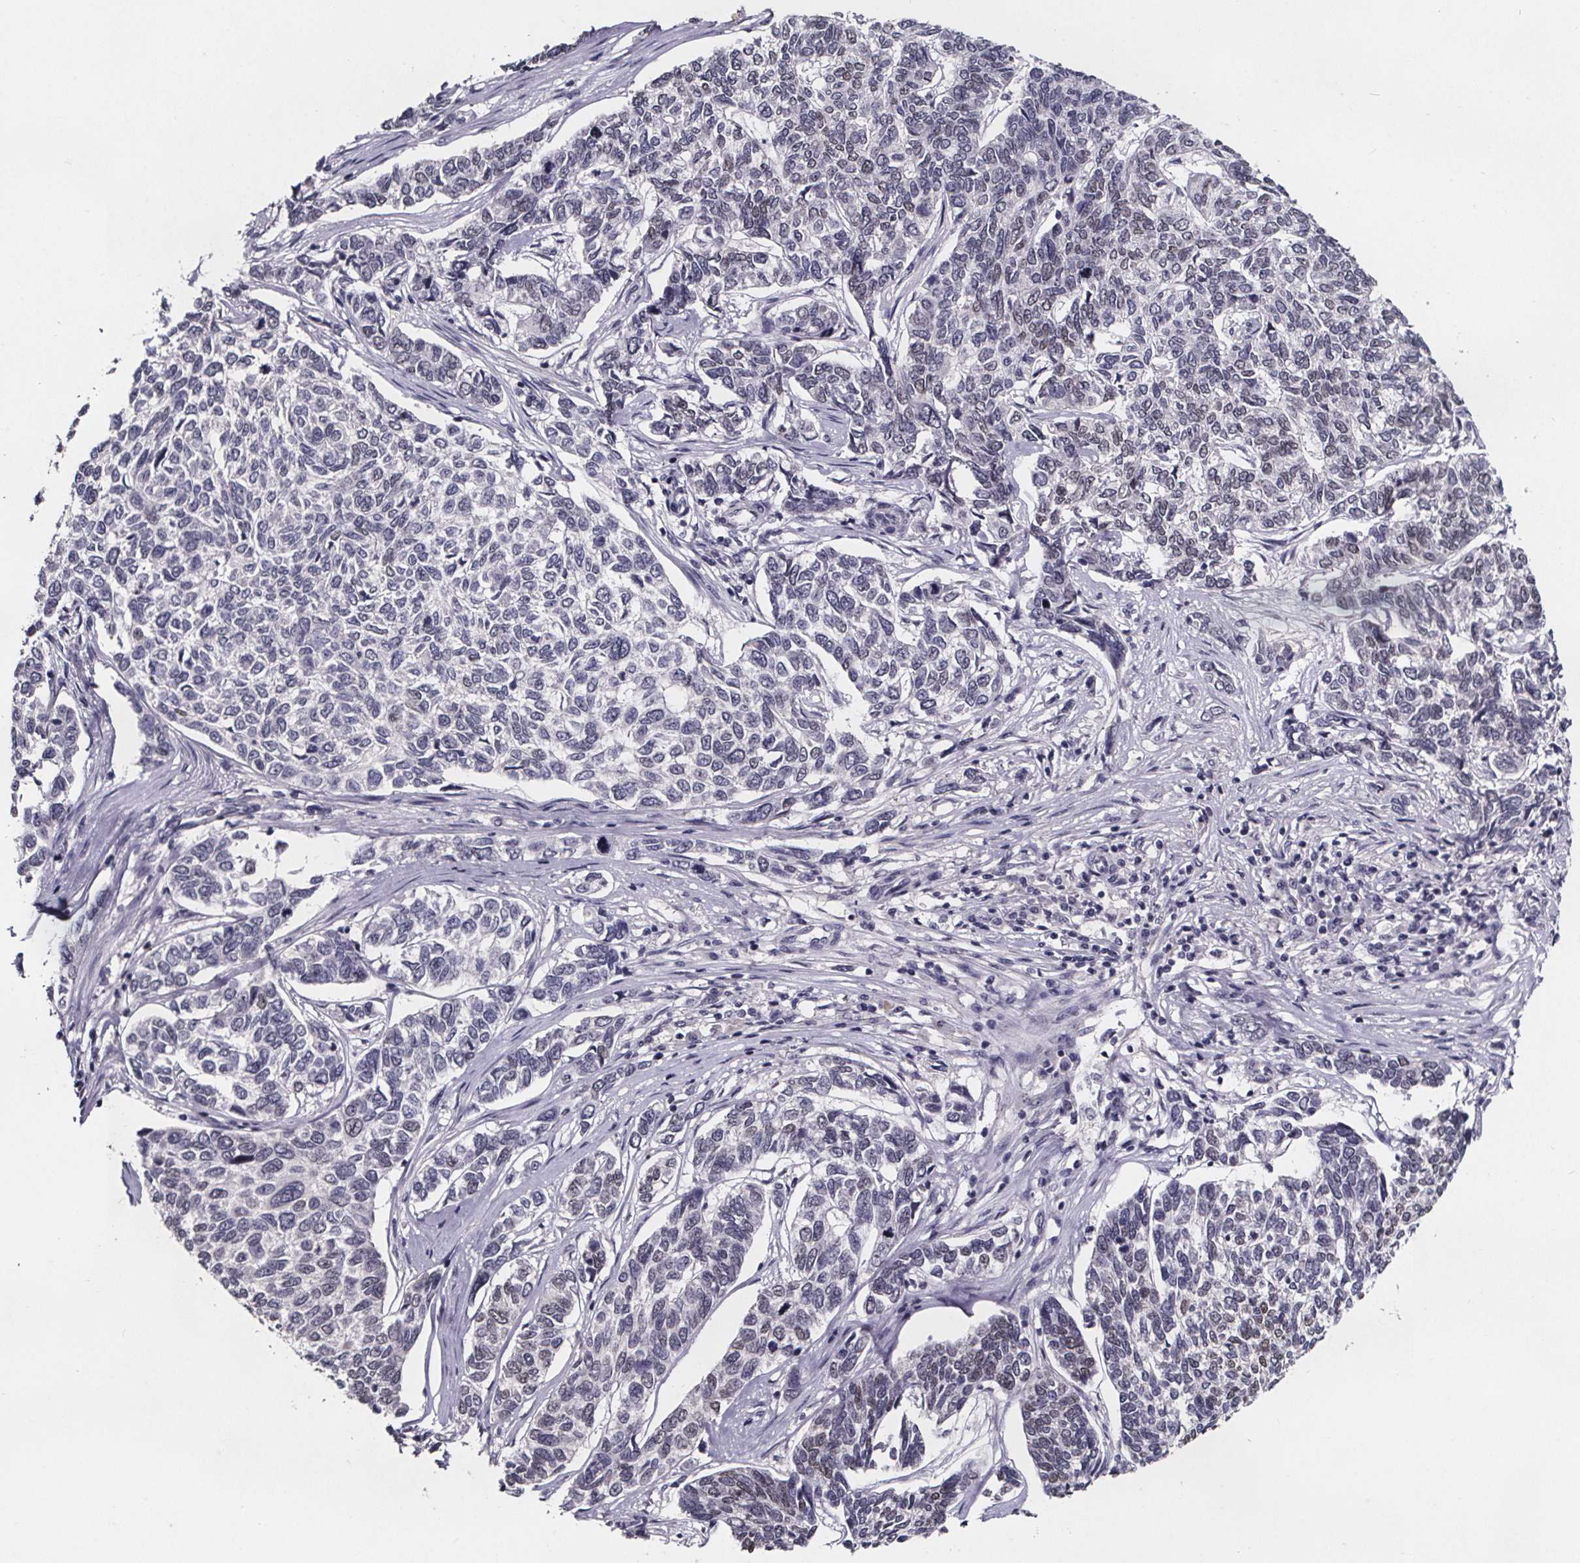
{"staining": {"intensity": "negative", "quantity": "none", "location": "none"}, "tissue": "skin cancer", "cell_type": "Tumor cells", "image_type": "cancer", "snomed": [{"axis": "morphology", "description": "Basal cell carcinoma"}, {"axis": "topography", "description": "Skin"}], "caption": "Human basal cell carcinoma (skin) stained for a protein using immunohistochemistry (IHC) demonstrates no expression in tumor cells.", "gene": "AR", "patient": {"sex": "female", "age": 65}}